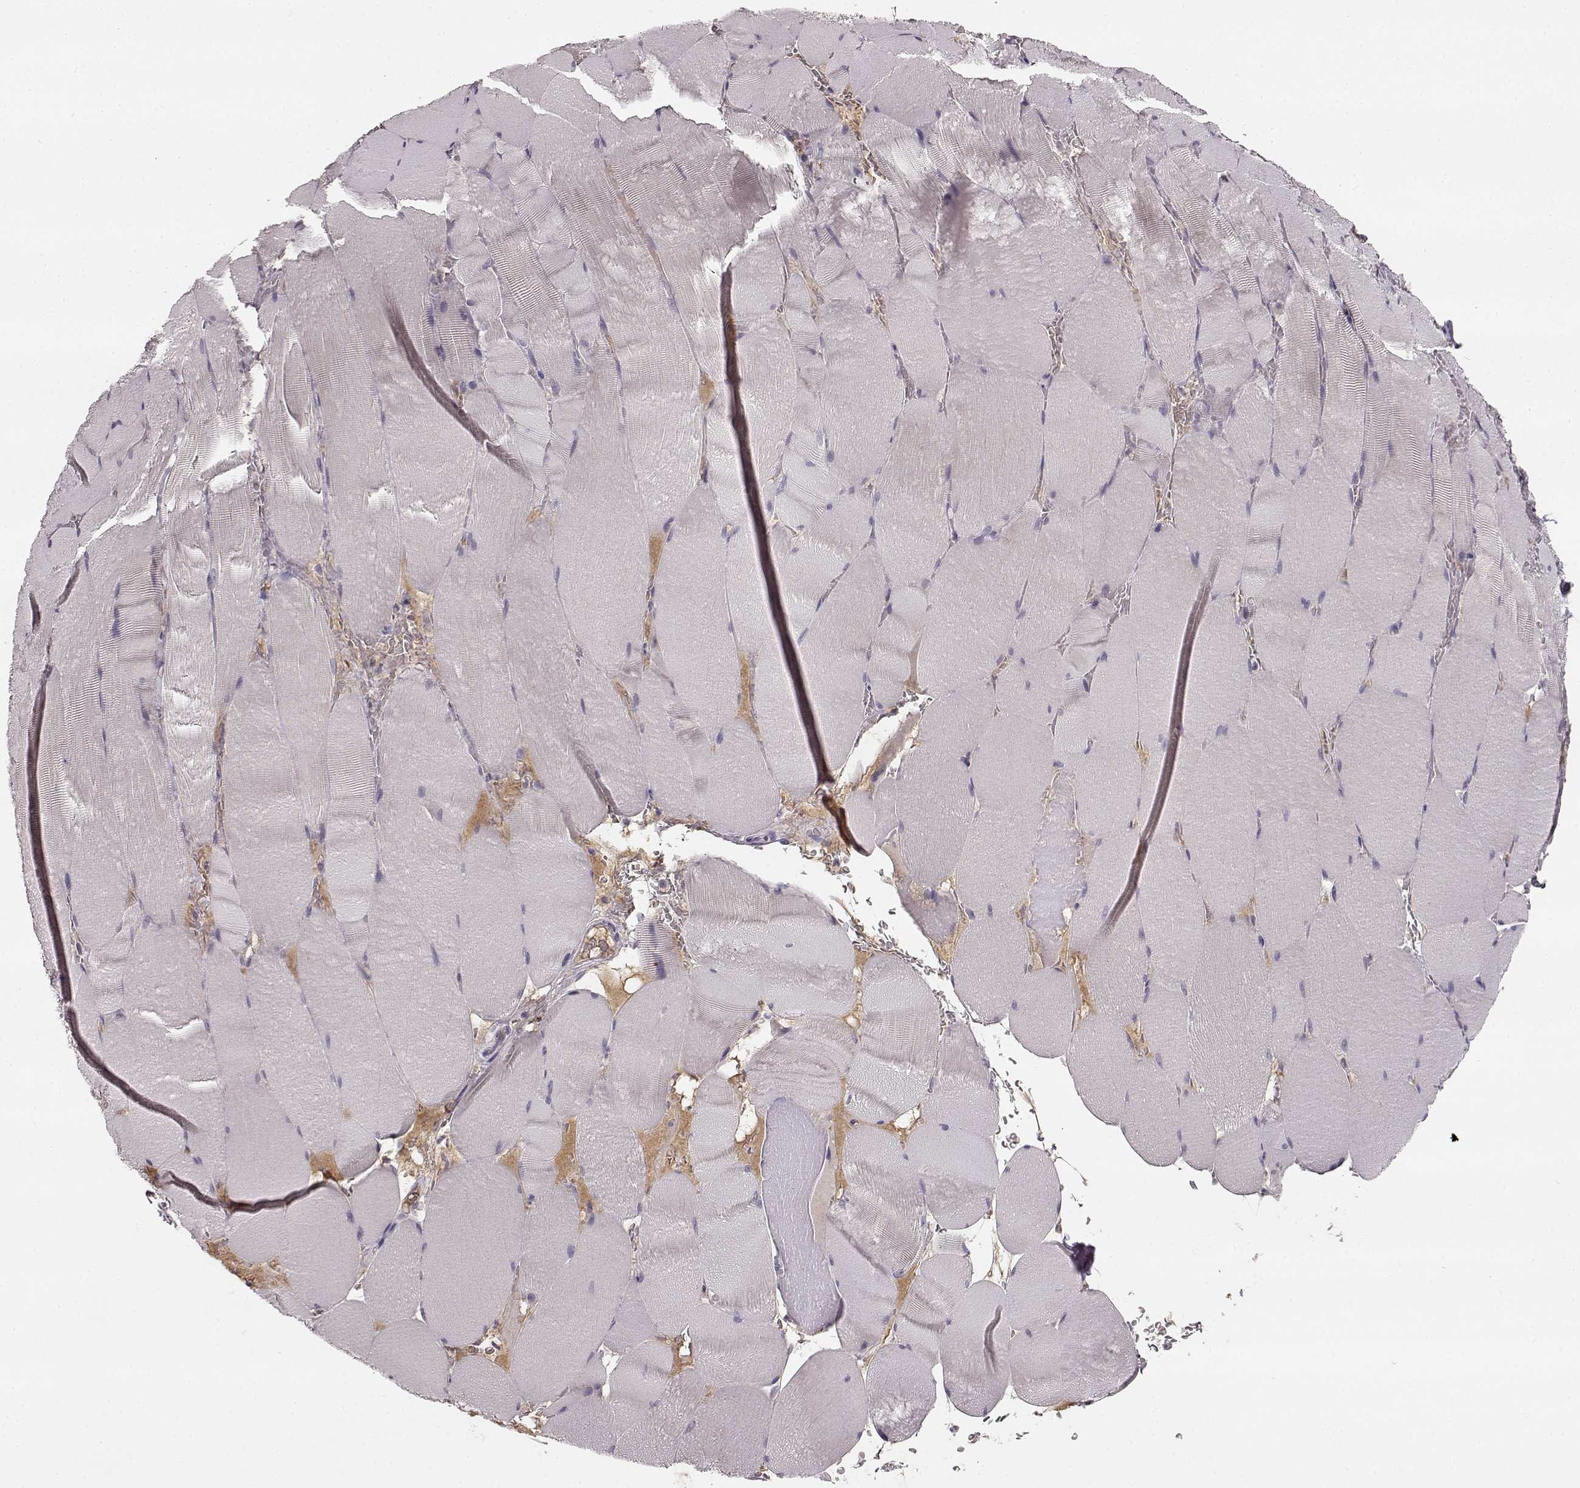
{"staining": {"intensity": "negative", "quantity": "none", "location": "none"}, "tissue": "skeletal muscle", "cell_type": "Myocytes", "image_type": "normal", "snomed": [{"axis": "morphology", "description": "Normal tissue, NOS"}, {"axis": "topography", "description": "Skeletal muscle"}], "caption": "There is no significant expression in myocytes of skeletal muscle. The staining was performed using DAB (3,3'-diaminobenzidine) to visualize the protein expression in brown, while the nuclei were stained in blue with hematoxylin (Magnification: 20x).", "gene": "YJEFN3", "patient": {"sex": "male", "age": 56}}